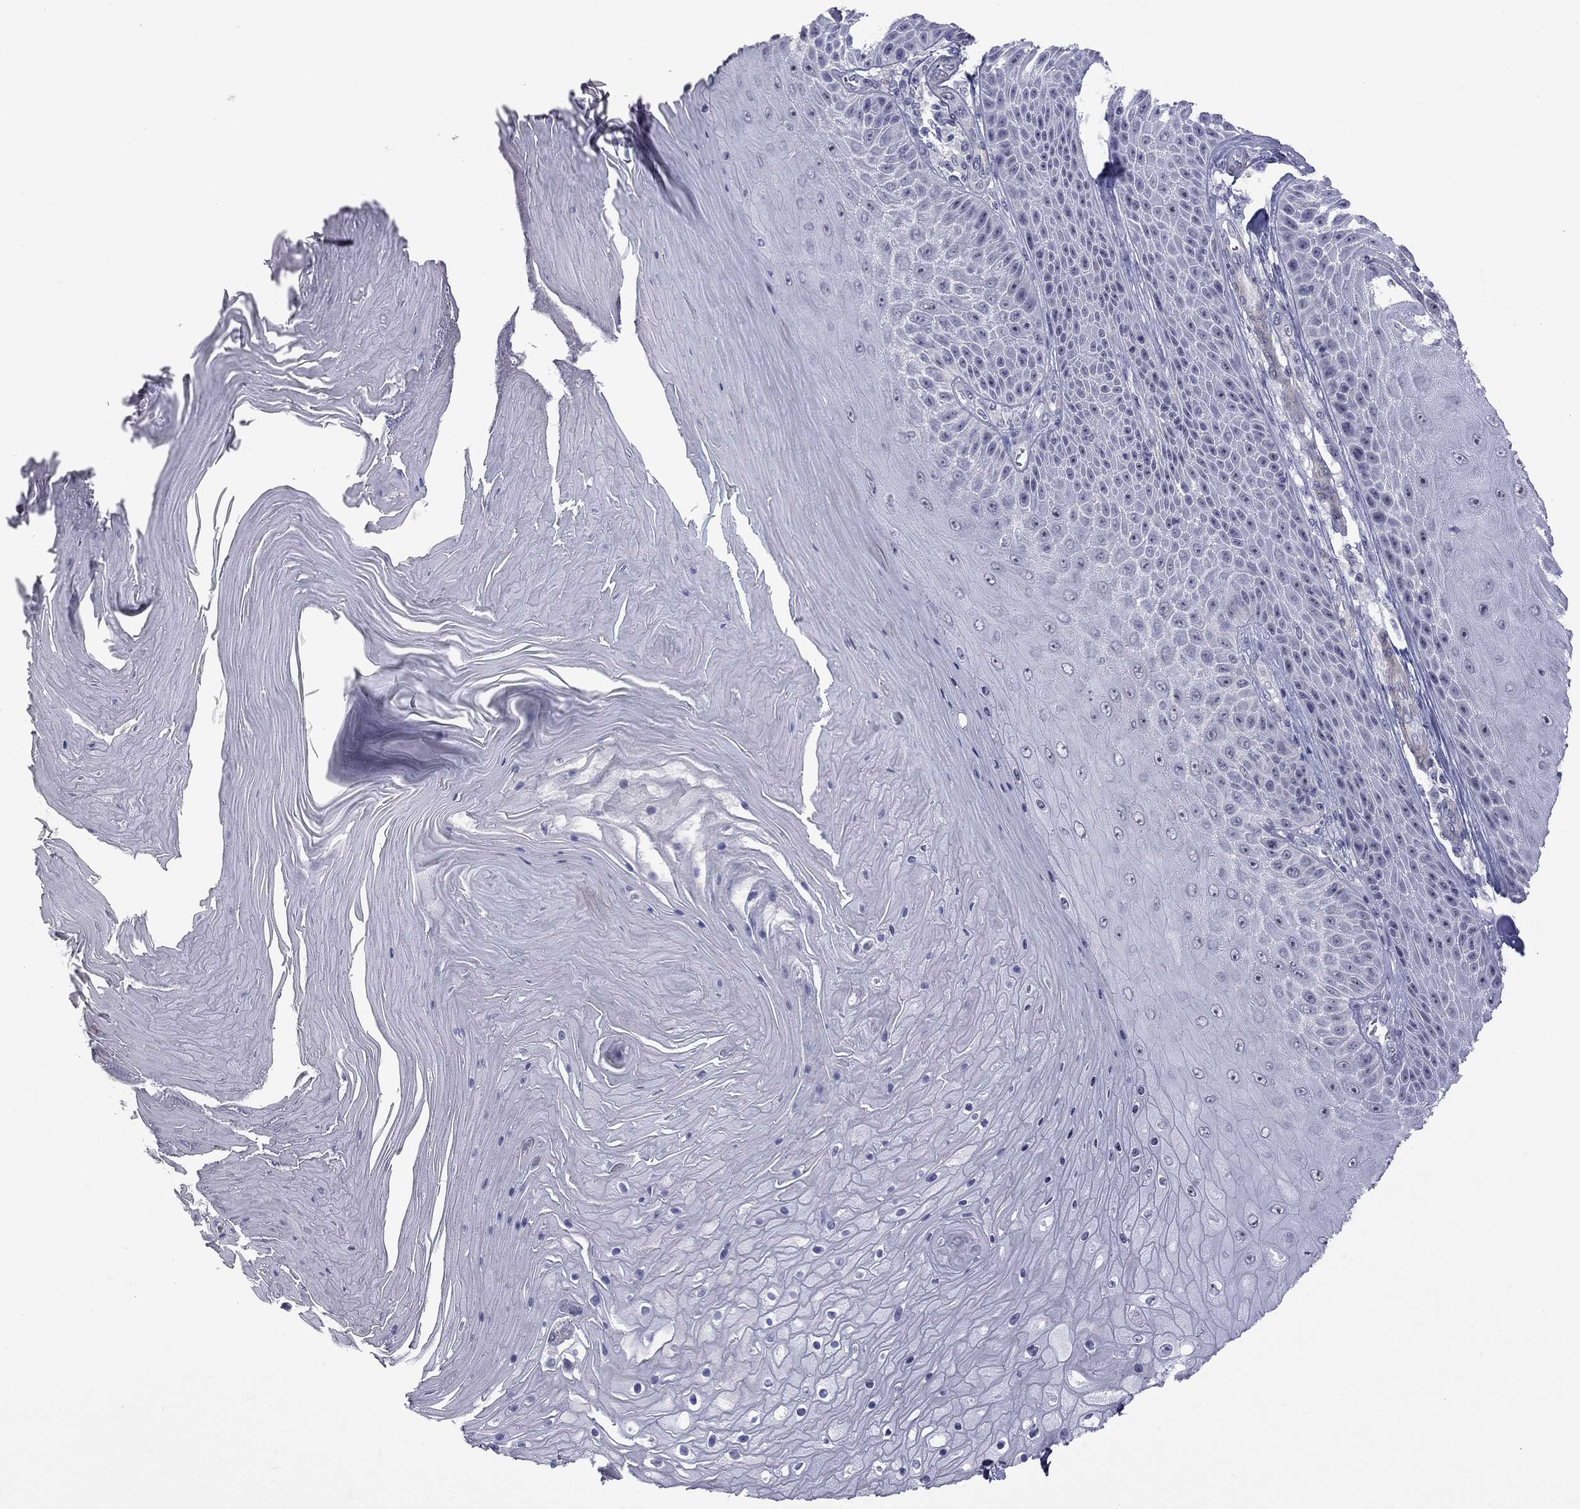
{"staining": {"intensity": "negative", "quantity": "none", "location": "none"}, "tissue": "skin cancer", "cell_type": "Tumor cells", "image_type": "cancer", "snomed": [{"axis": "morphology", "description": "Squamous cell carcinoma, NOS"}, {"axis": "topography", "description": "Skin"}], "caption": "This is an immunohistochemistry micrograph of human skin cancer (squamous cell carcinoma). There is no expression in tumor cells.", "gene": "GSG1L", "patient": {"sex": "male", "age": 62}}